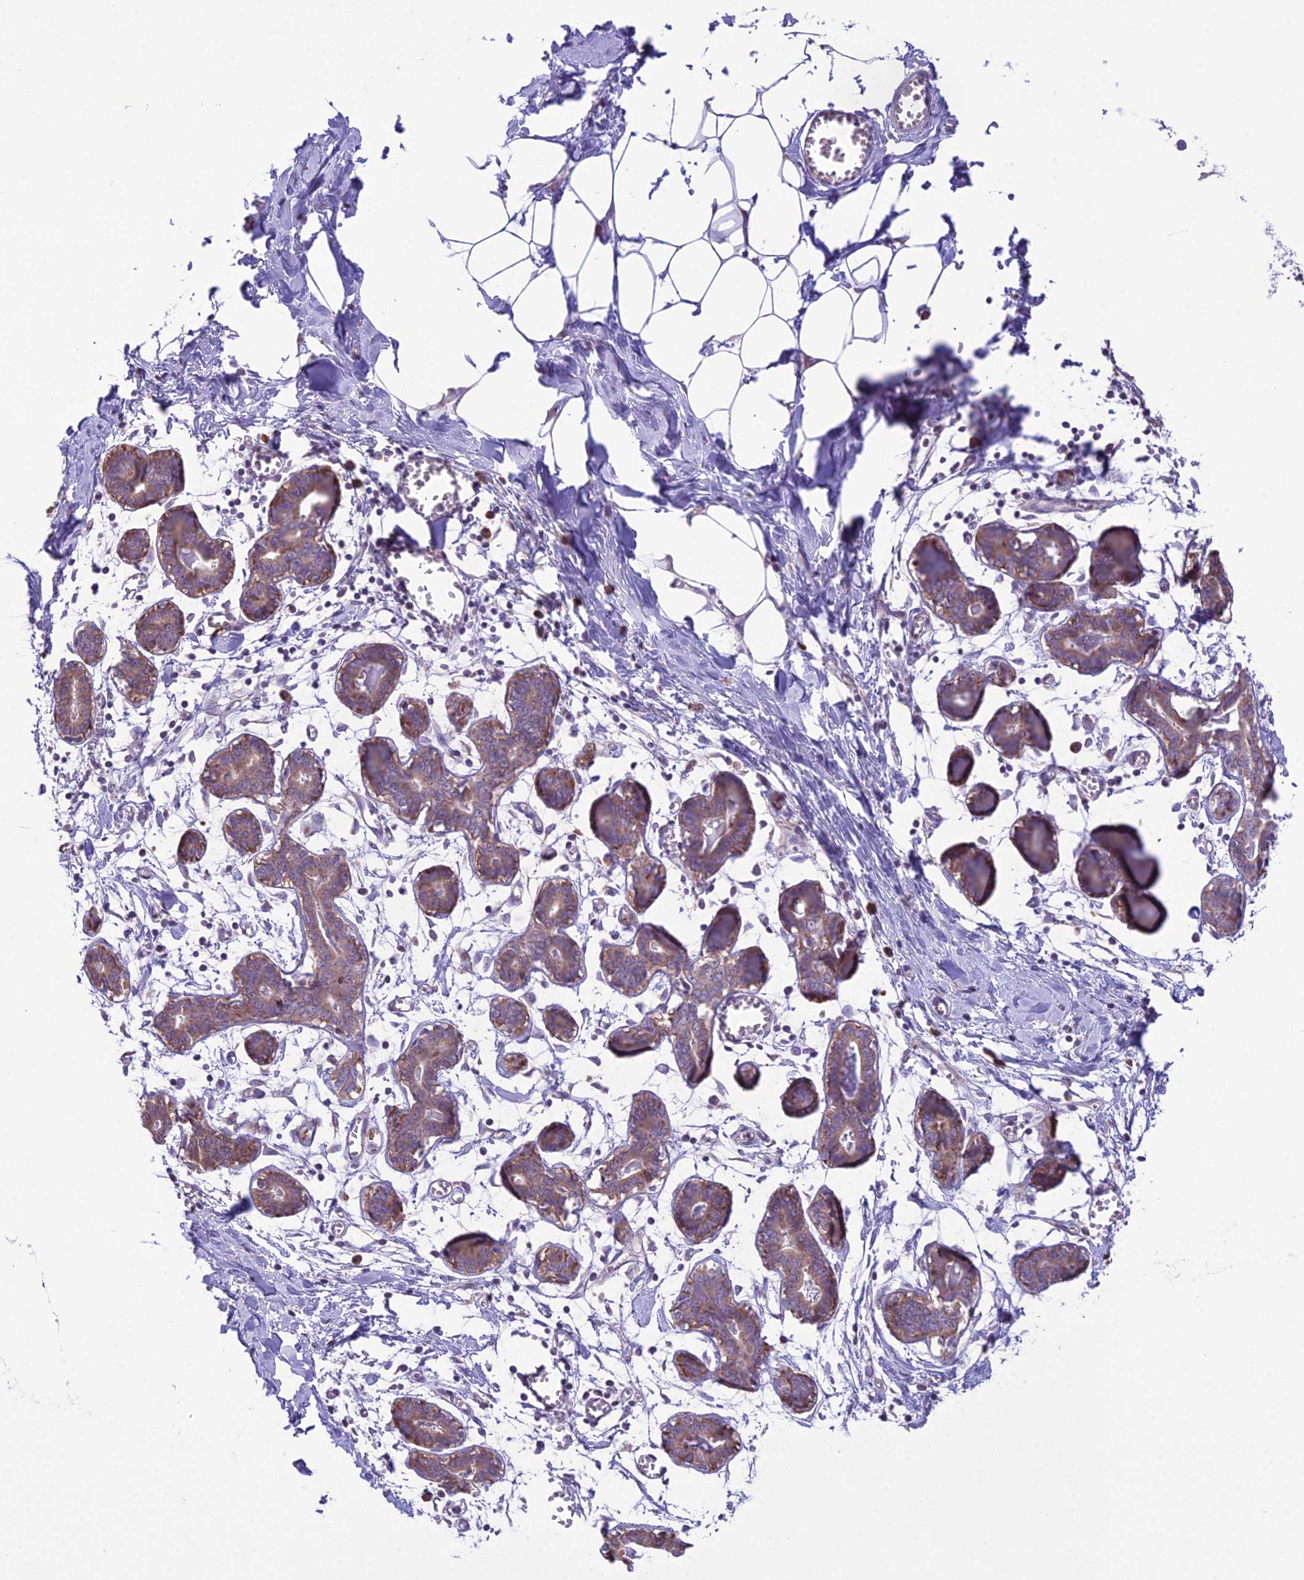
{"staining": {"intensity": "negative", "quantity": "none", "location": "none"}, "tissue": "breast", "cell_type": "Adipocytes", "image_type": "normal", "snomed": [{"axis": "morphology", "description": "Normal tissue, NOS"}, {"axis": "topography", "description": "Breast"}], "caption": "Immunohistochemical staining of benign breast exhibits no significant expression in adipocytes. The staining is performed using DAB brown chromogen with nuclei counter-stained in using hematoxylin.", "gene": "RPS26", "patient": {"sex": "female", "age": 27}}